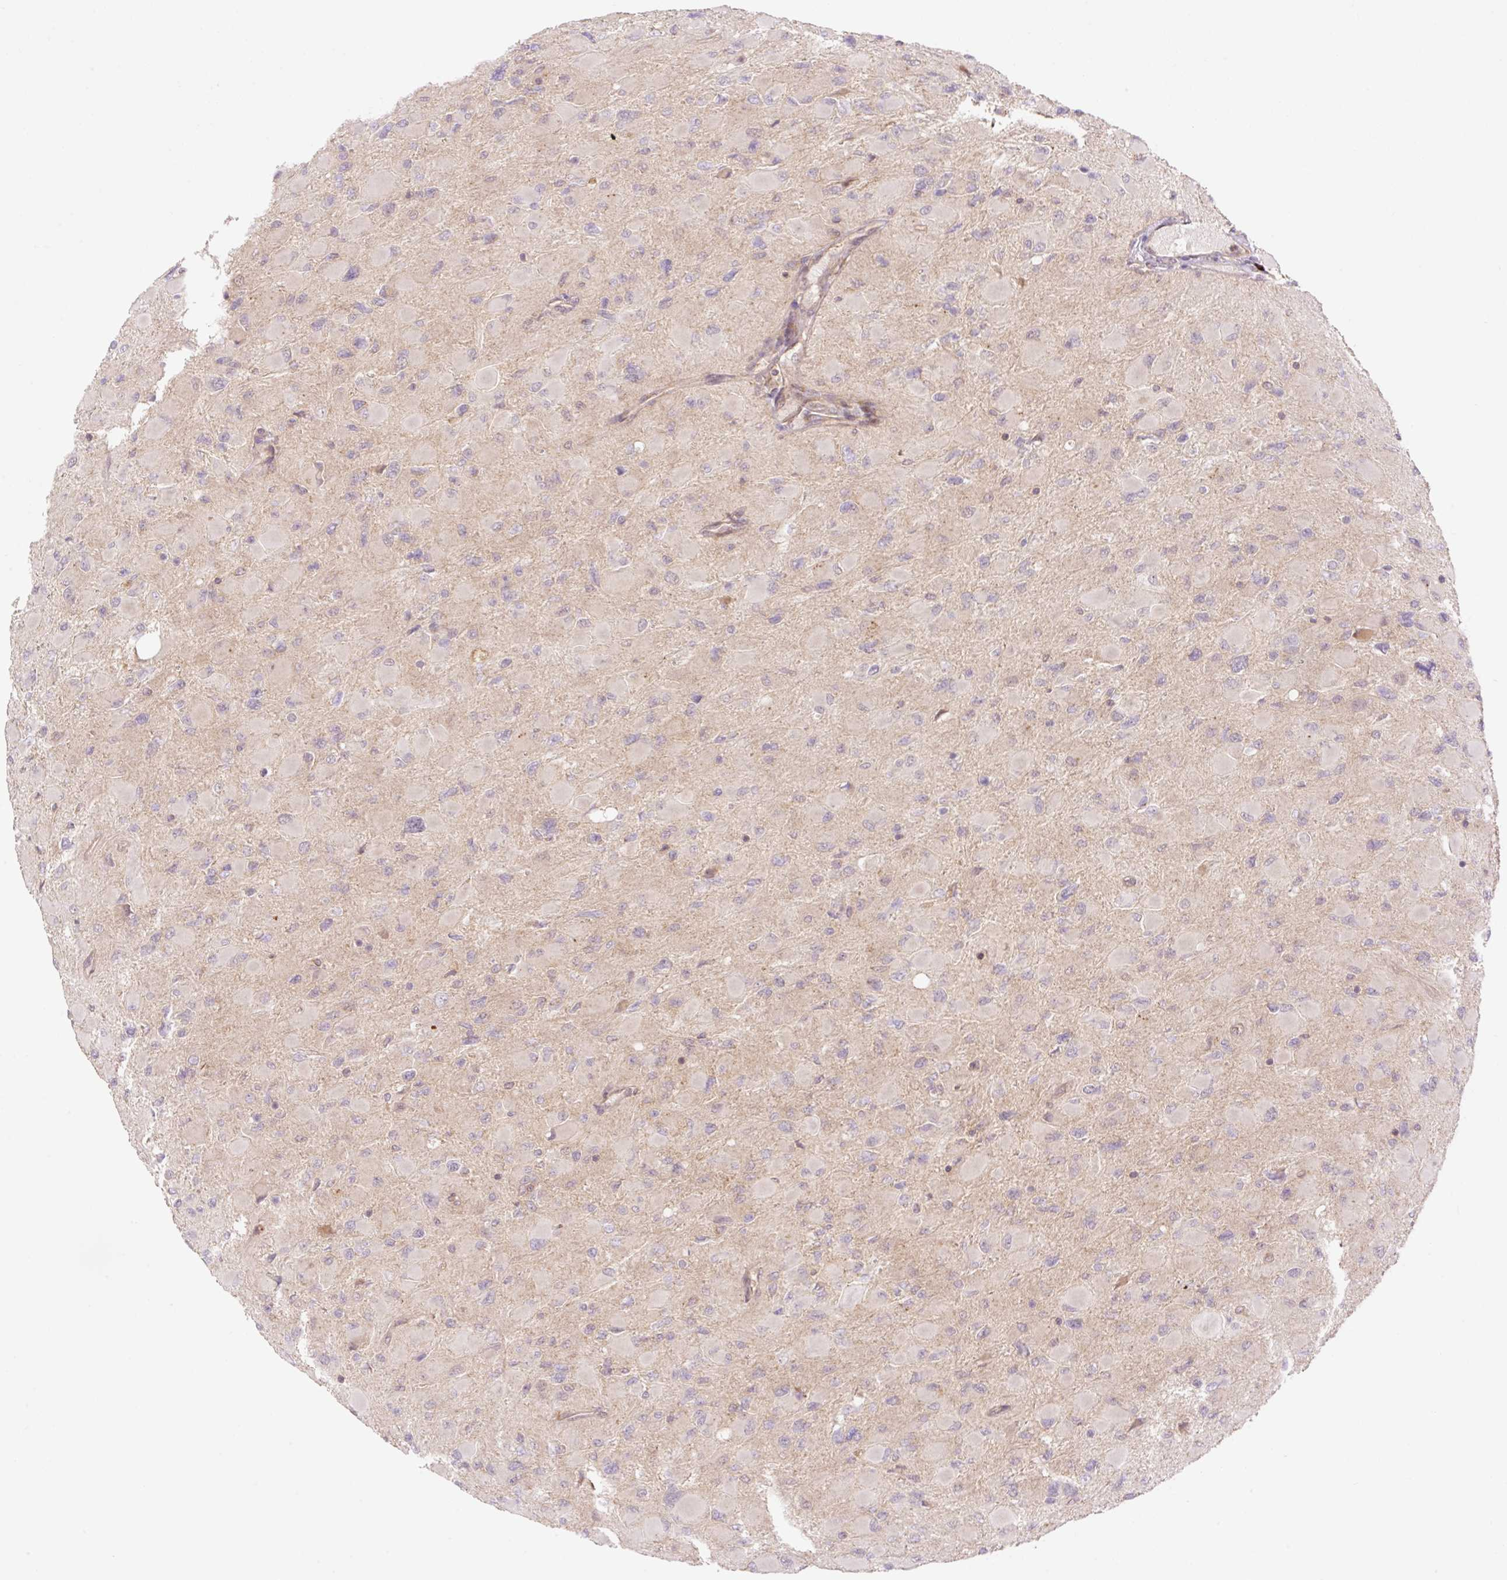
{"staining": {"intensity": "negative", "quantity": "none", "location": "none"}, "tissue": "glioma", "cell_type": "Tumor cells", "image_type": "cancer", "snomed": [{"axis": "morphology", "description": "Glioma, malignant, High grade"}, {"axis": "topography", "description": "Cerebral cortex"}], "caption": "There is no significant positivity in tumor cells of malignant glioma (high-grade).", "gene": "VPS25", "patient": {"sex": "female", "age": 36}}